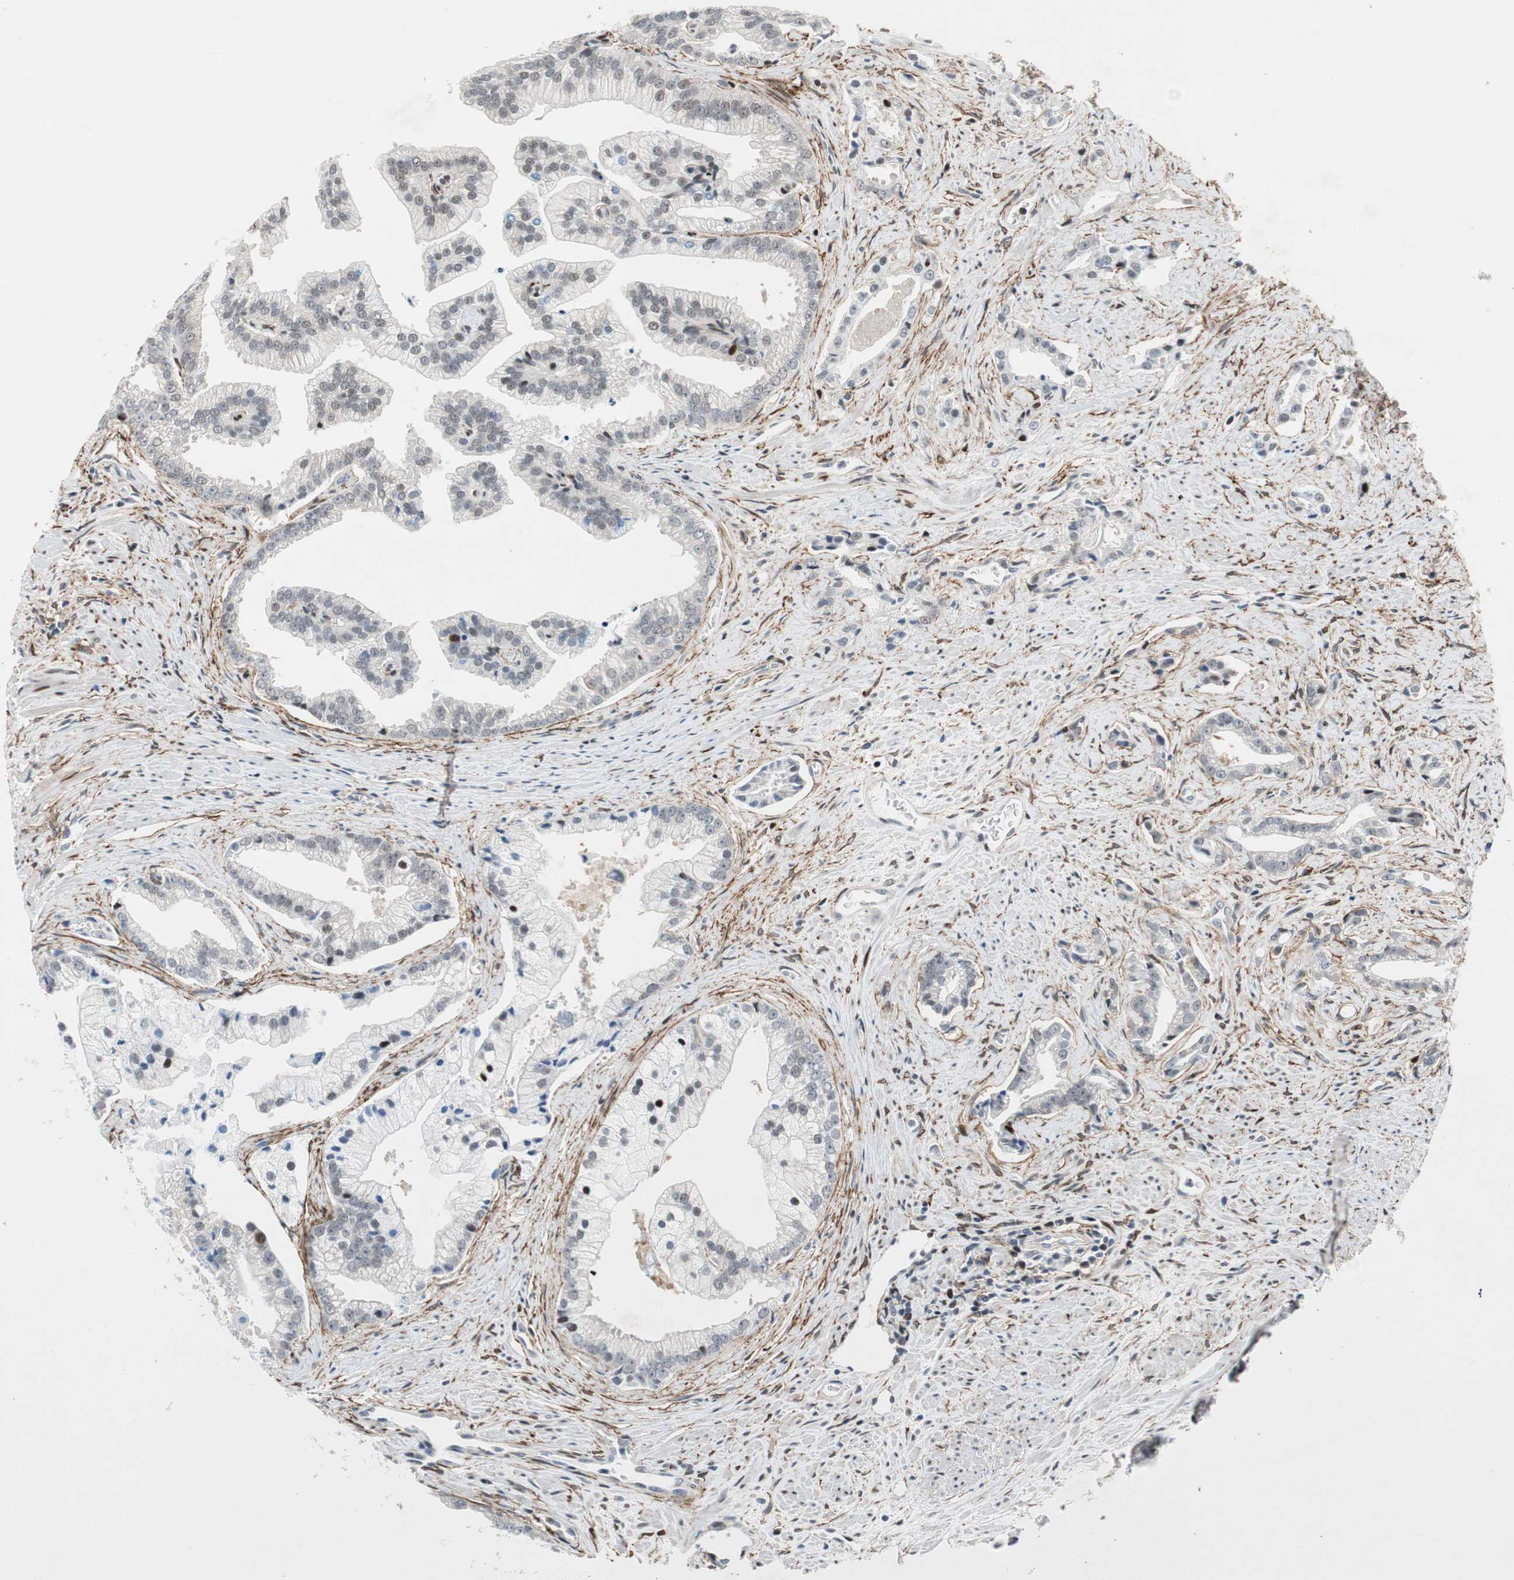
{"staining": {"intensity": "strong", "quantity": "<25%", "location": "nuclear"}, "tissue": "prostate cancer", "cell_type": "Tumor cells", "image_type": "cancer", "snomed": [{"axis": "morphology", "description": "Adenocarcinoma, High grade"}, {"axis": "topography", "description": "Prostate"}], "caption": "Immunohistochemistry of high-grade adenocarcinoma (prostate) shows medium levels of strong nuclear staining in approximately <25% of tumor cells.", "gene": "FBXO44", "patient": {"sex": "male", "age": 67}}